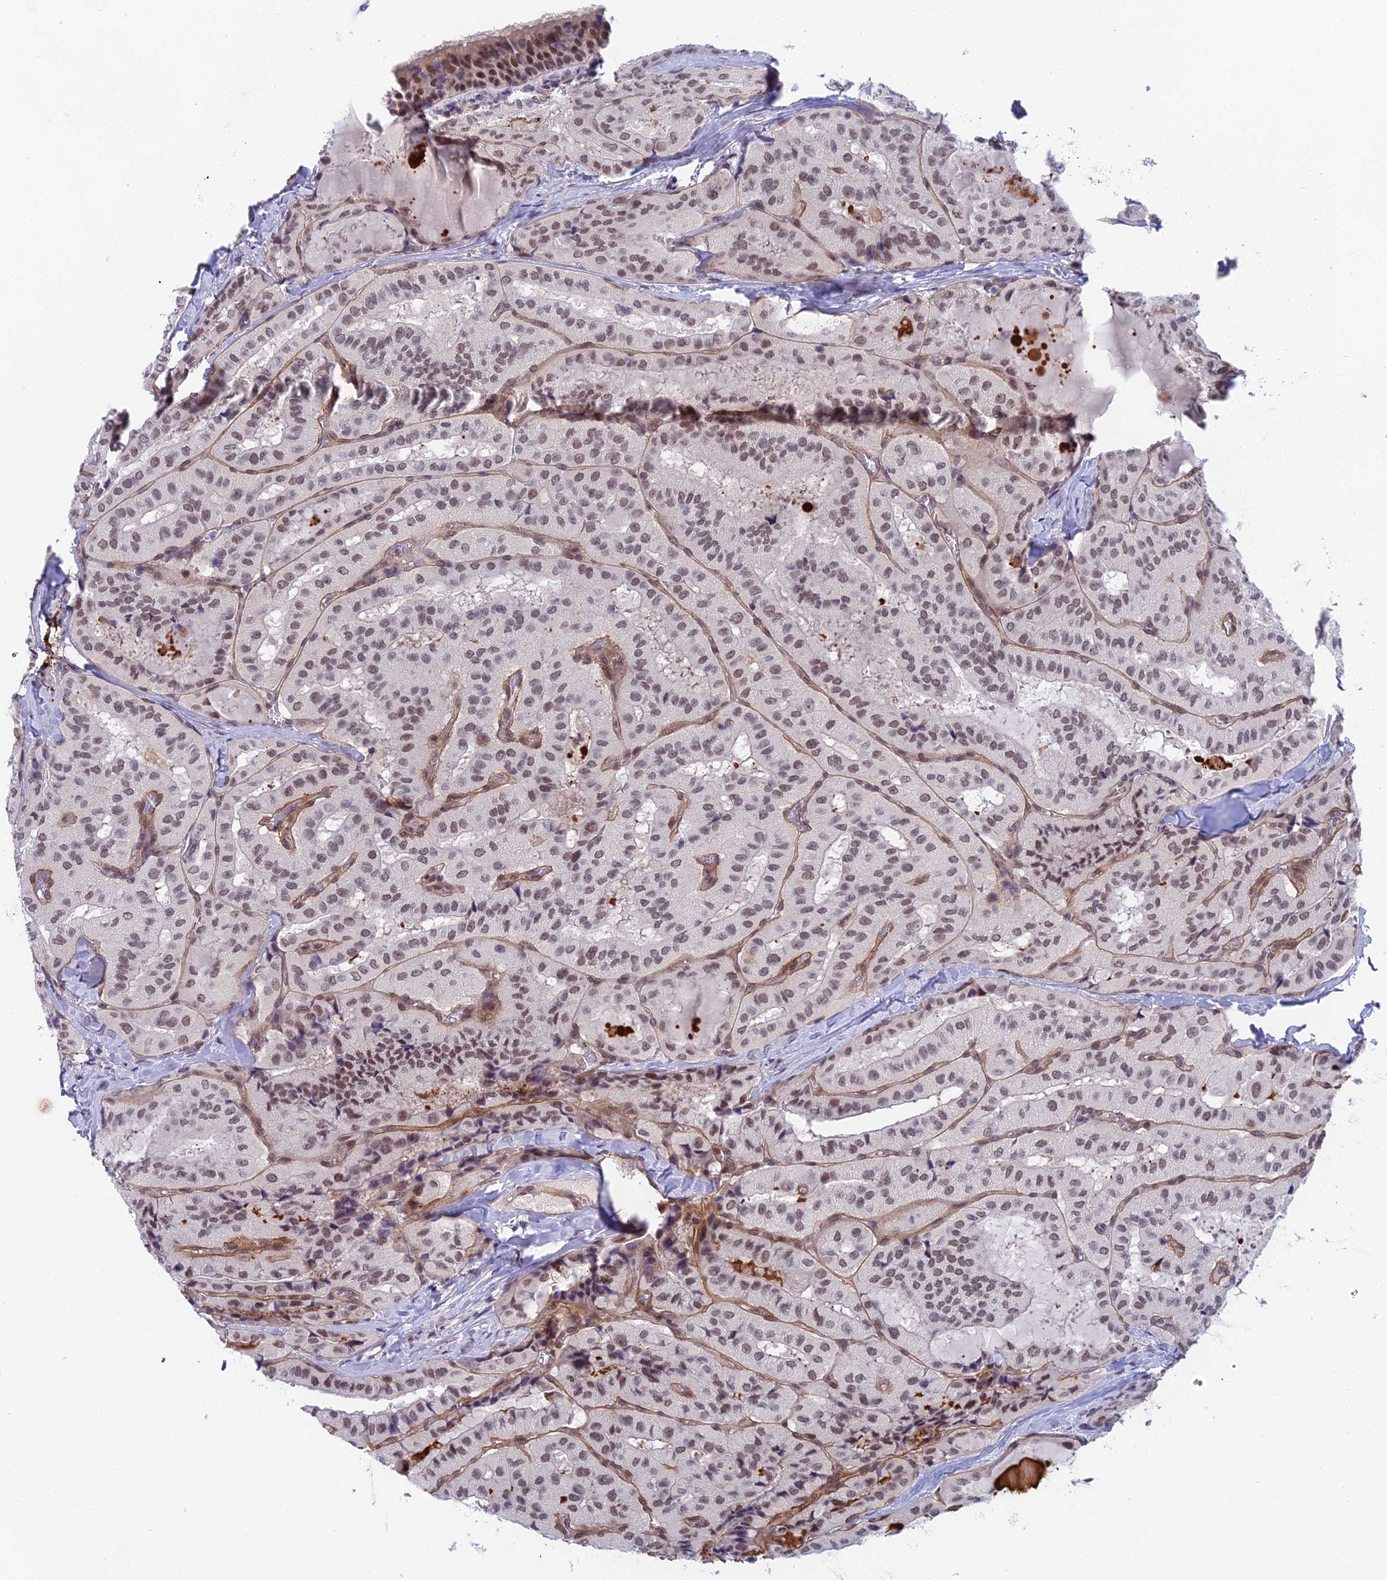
{"staining": {"intensity": "weak", "quantity": ">75%", "location": "cytoplasmic/membranous,nuclear"}, "tissue": "thyroid cancer", "cell_type": "Tumor cells", "image_type": "cancer", "snomed": [{"axis": "morphology", "description": "Normal tissue, NOS"}, {"axis": "morphology", "description": "Papillary adenocarcinoma, NOS"}, {"axis": "topography", "description": "Thyroid gland"}], "caption": "Papillary adenocarcinoma (thyroid) was stained to show a protein in brown. There is low levels of weak cytoplasmic/membranous and nuclear positivity in approximately >75% of tumor cells.", "gene": "NSMCE1", "patient": {"sex": "female", "age": 59}}